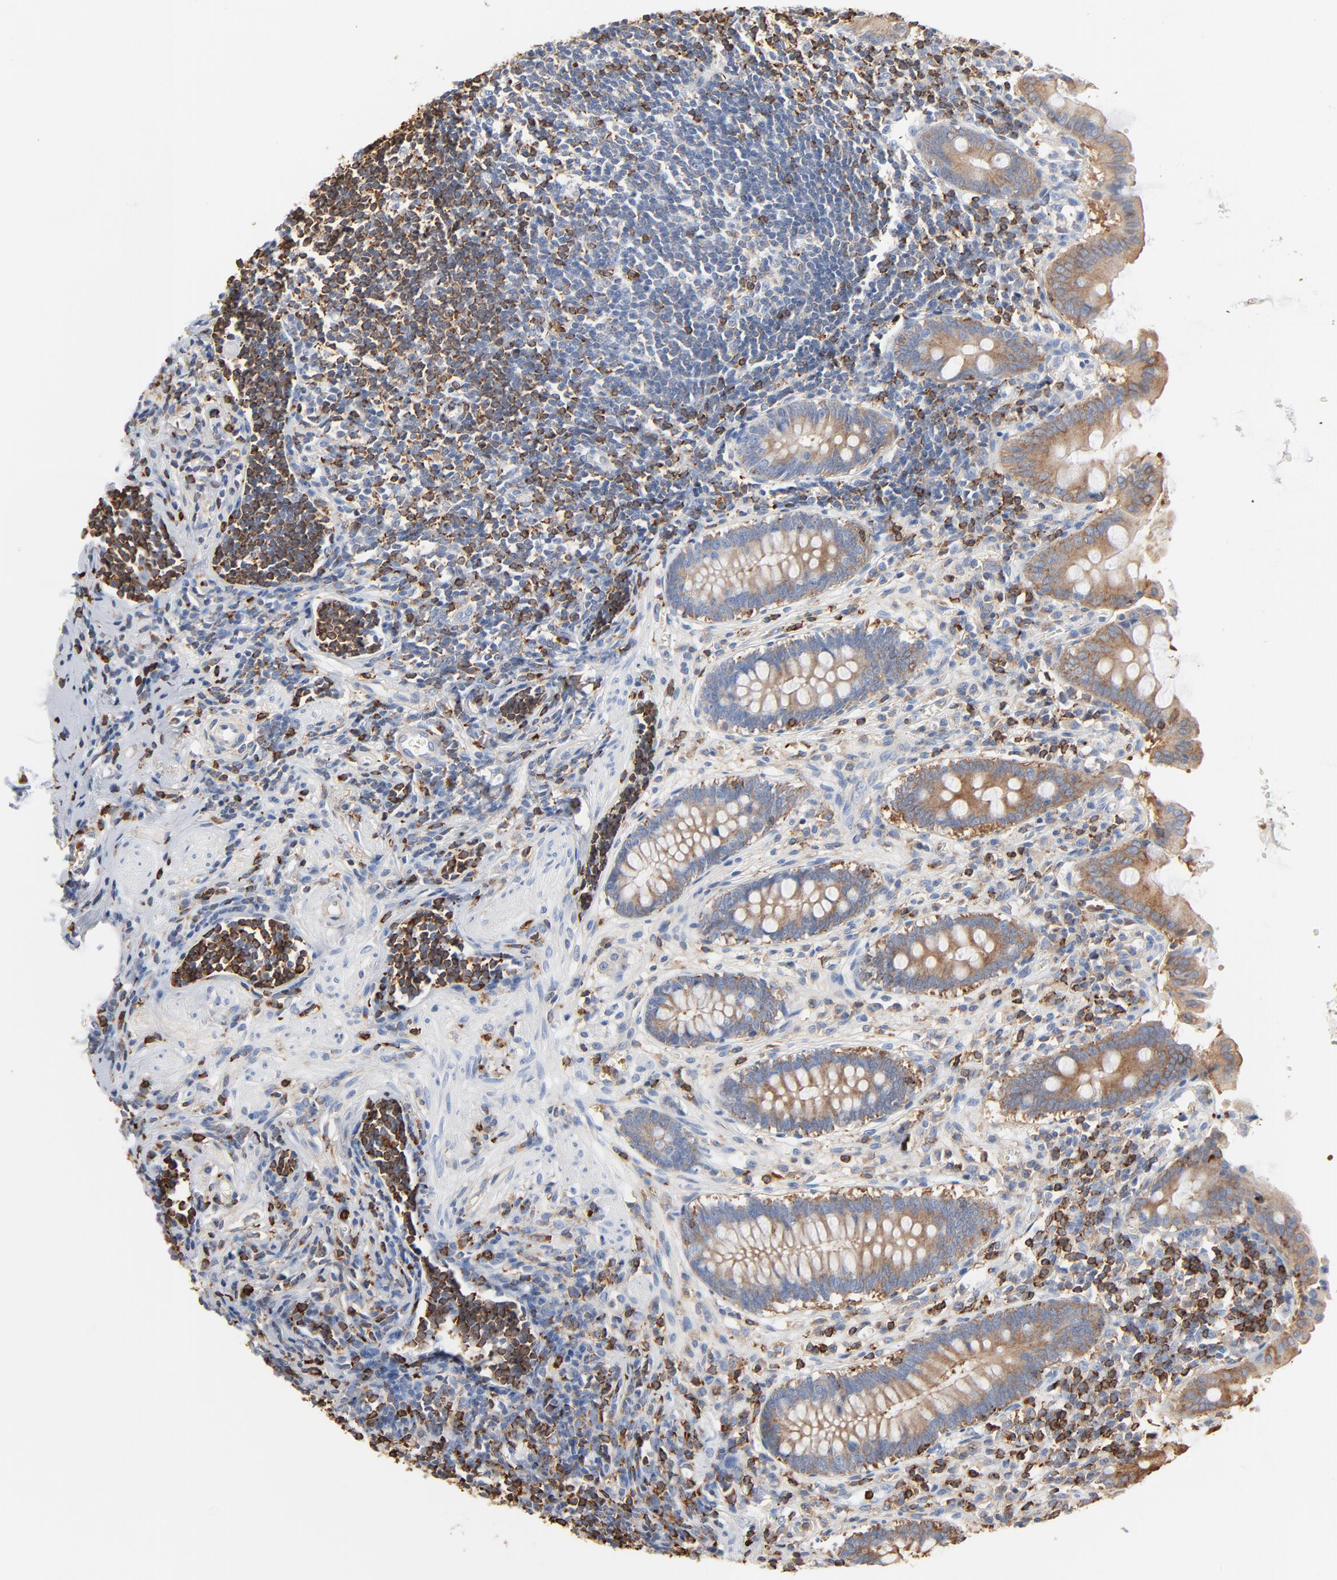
{"staining": {"intensity": "moderate", "quantity": "25%-75%", "location": "cytoplasmic/membranous"}, "tissue": "appendix", "cell_type": "Glandular cells", "image_type": "normal", "snomed": [{"axis": "morphology", "description": "Normal tissue, NOS"}, {"axis": "topography", "description": "Appendix"}], "caption": "Immunohistochemistry (IHC) staining of normal appendix, which exhibits medium levels of moderate cytoplasmic/membranous staining in about 25%-75% of glandular cells indicating moderate cytoplasmic/membranous protein staining. The staining was performed using DAB (brown) for protein detection and nuclei were counterstained in hematoxylin (blue).", "gene": "SH3KBP1", "patient": {"sex": "female", "age": 50}}